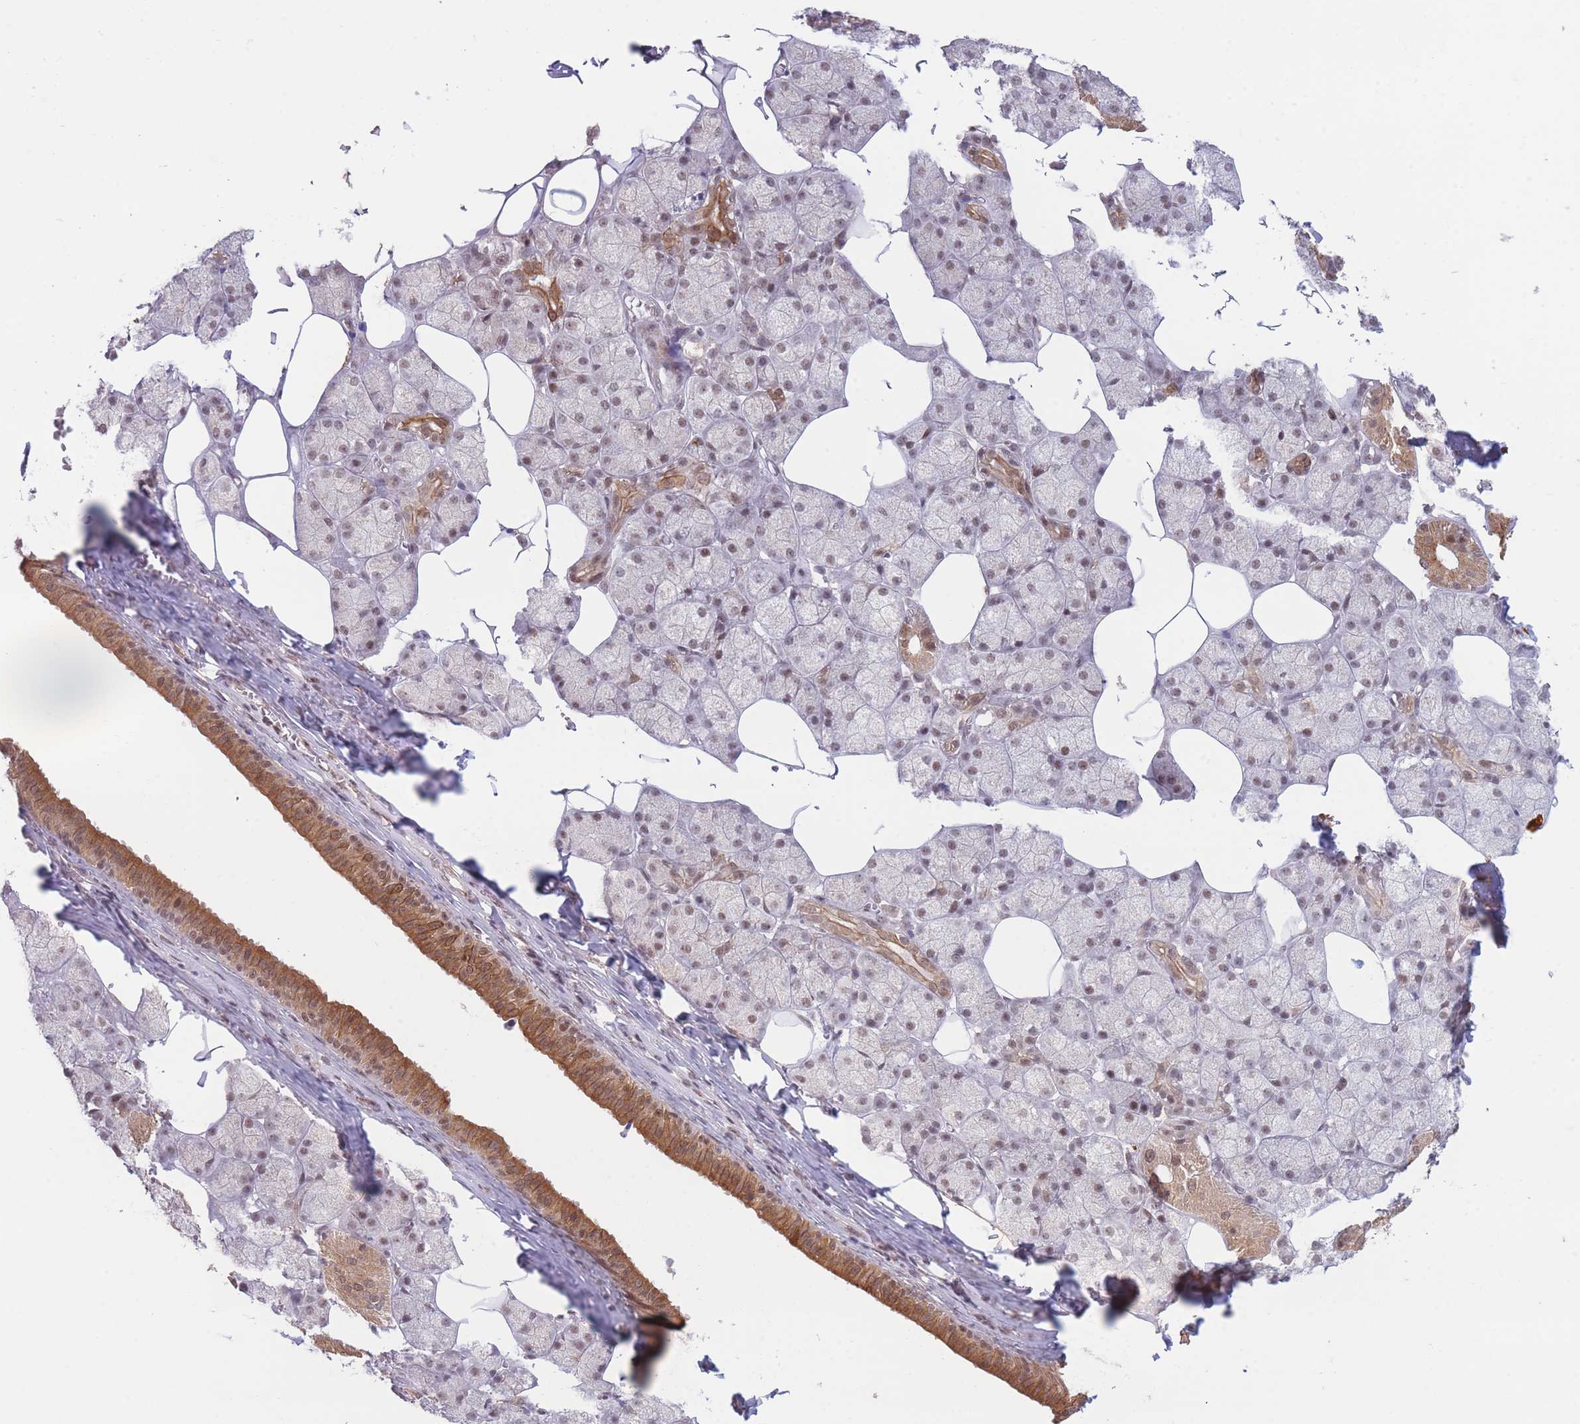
{"staining": {"intensity": "strong", "quantity": "25%-75%", "location": "cytoplasmic/membranous,nuclear"}, "tissue": "salivary gland", "cell_type": "Glandular cells", "image_type": "normal", "snomed": [{"axis": "morphology", "description": "Normal tissue, NOS"}, {"axis": "topography", "description": "Salivary gland"}], "caption": "A histopathology image showing strong cytoplasmic/membranous,nuclear positivity in about 25%-75% of glandular cells in unremarkable salivary gland, as visualized by brown immunohistochemical staining.", "gene": "CARD8", "patient": {"sex": "male", "age": 62}}